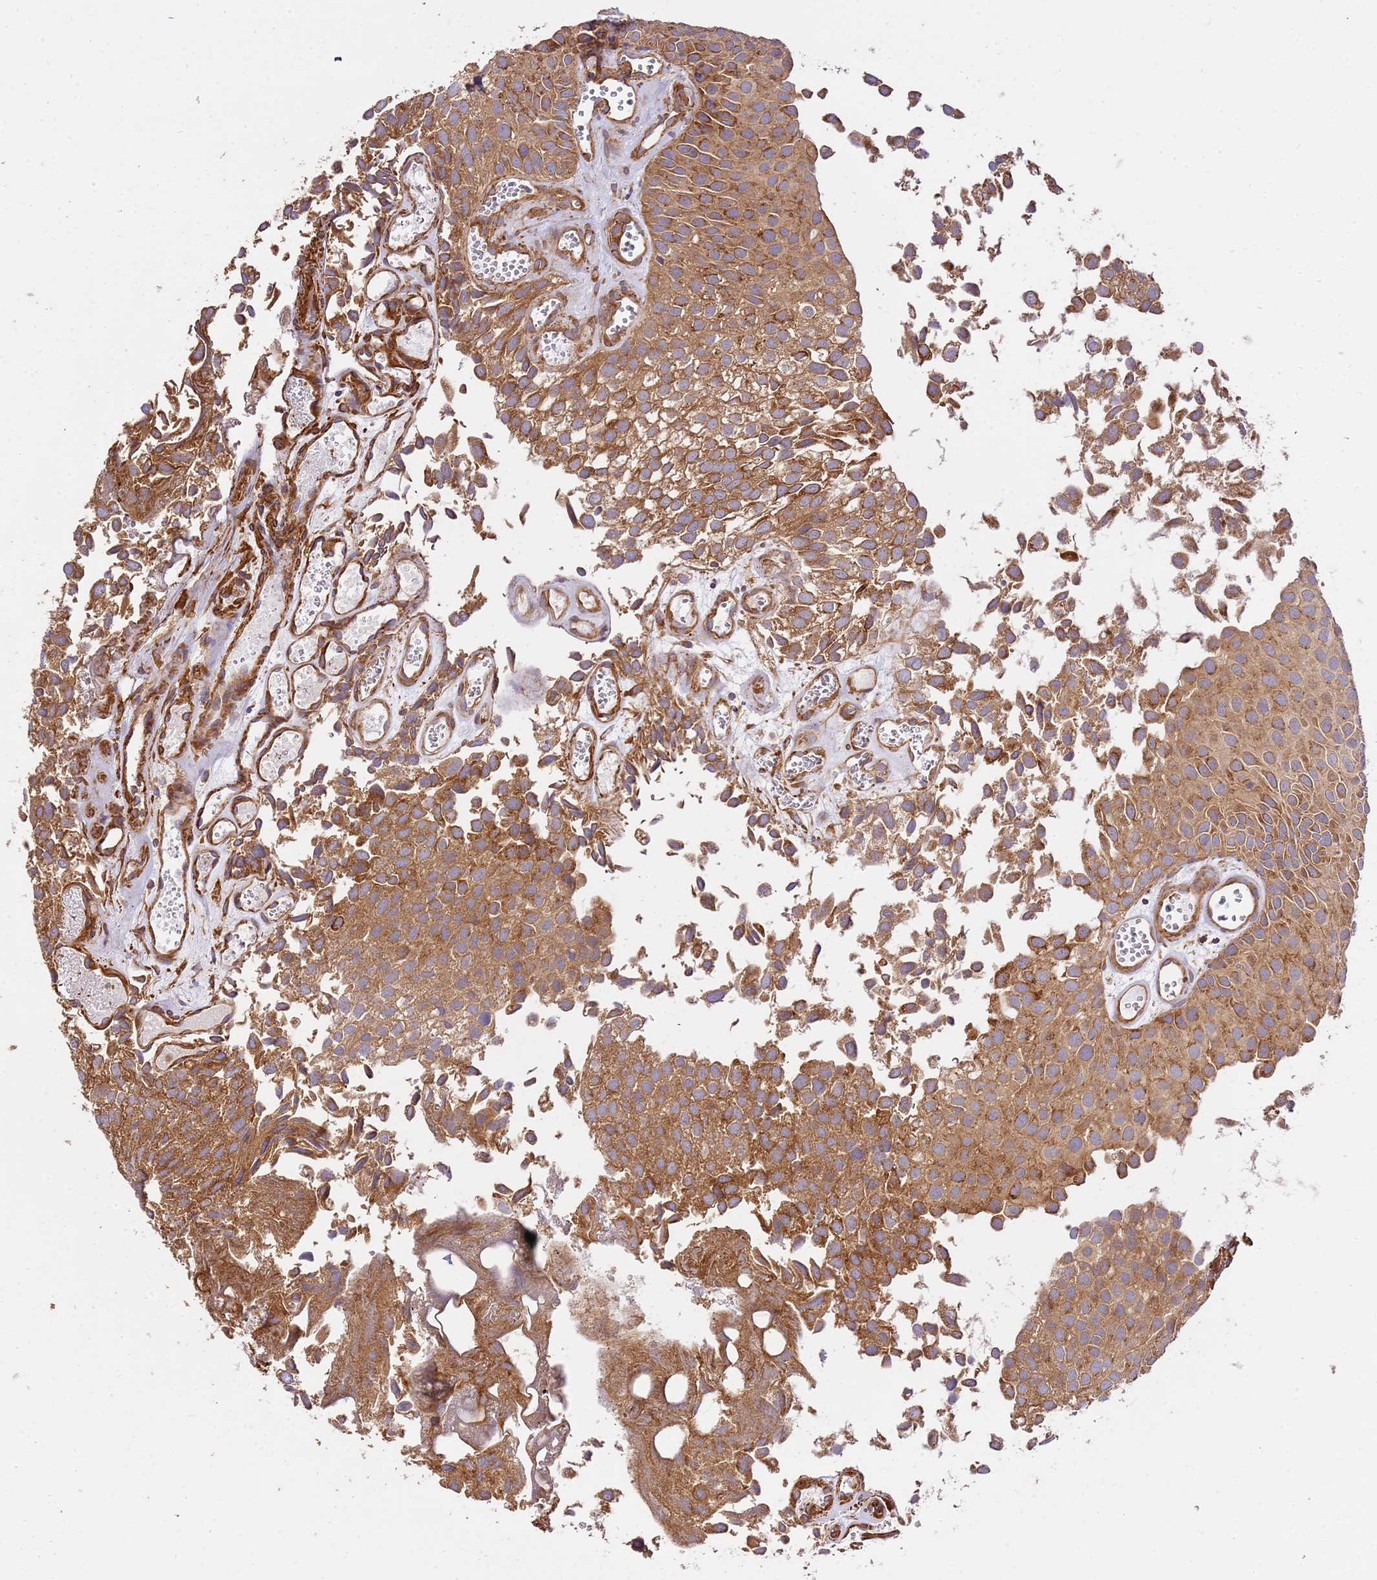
{"staining": {"intensity": "moderate", "quantity": ">75%", "location": "cytoplasmic/membranous"}, "tissue": "urothelial cancer", "cell_type": "Tumor cells", "image_type": "cancer", "snomed": [{"axis": "morphology", "description": "Urothelial carcinoma, Low grade"}, {"axis": "topography", "description": "Urinary bladder"}], "caption": "Tumor cells display moderate cytoplasmic/membranous staining in approximately >75% of cells in urothelial carcinoma (low-grade).", "gene": "ZBTB39", "patient": {"sex": "male", "age": 88}}